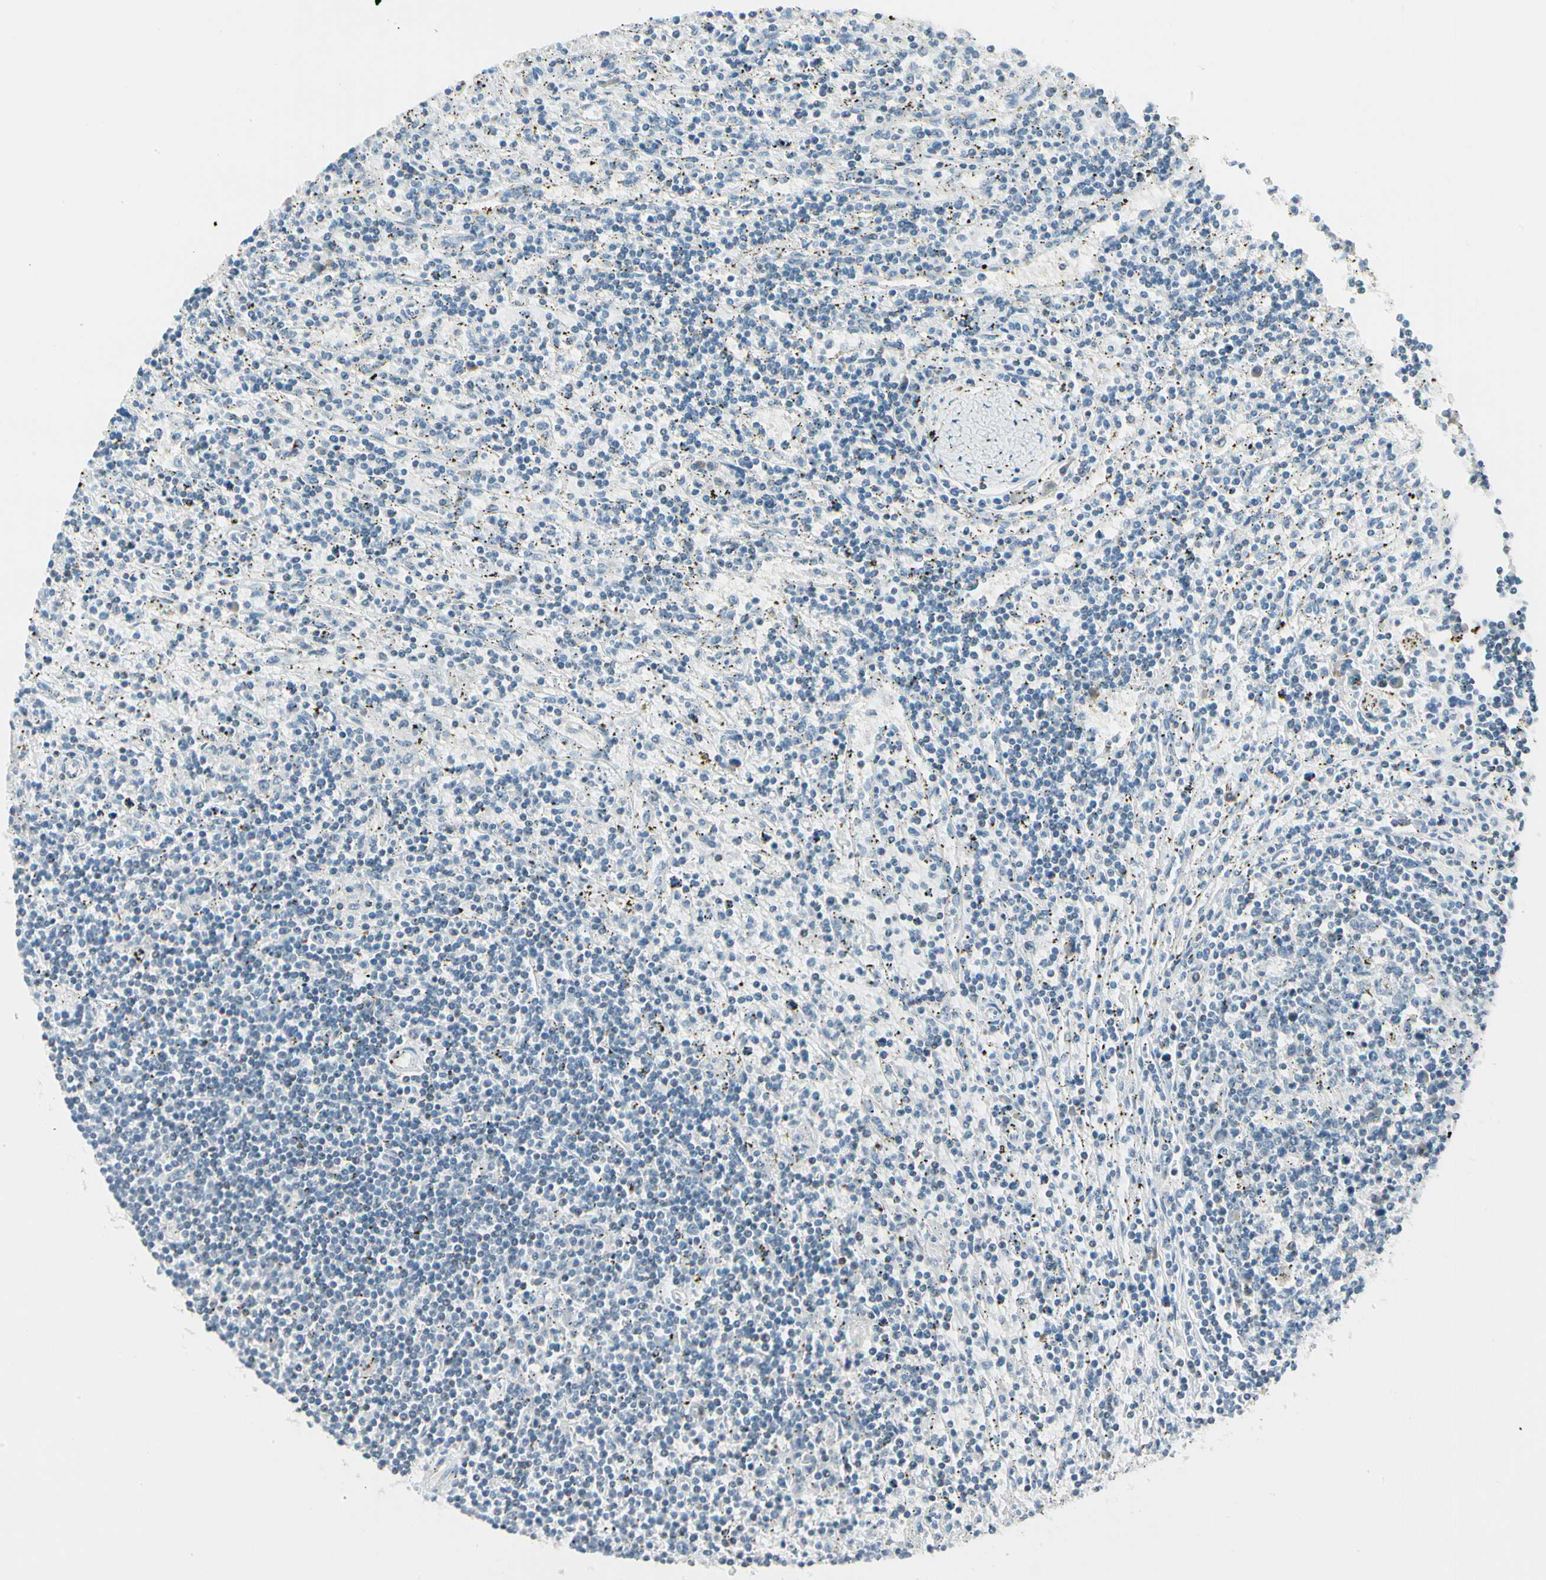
{"staining": {"intensity": "negative", "quantity": "none", "location": "none"}, "tissue": "lymphoma", "cell_type": "Tumor cells", "image_type": "cancer", "snomed": [{"axis": "morphology", "description": "Malignant lymphoma, non-Hodgkin's type, Low grade"}, {"axis": "topography", "description": "Spleen"}], "caption": "An image of malignant lymphoma, non-Hodgkin's type (low-grade) stained for a protein shows no brown staining in tumor cells. (IHC, brightfield microscopy, high magnification).", "gene": "ZSCAN1", "patient": {"sex": "male", "age": 76}}